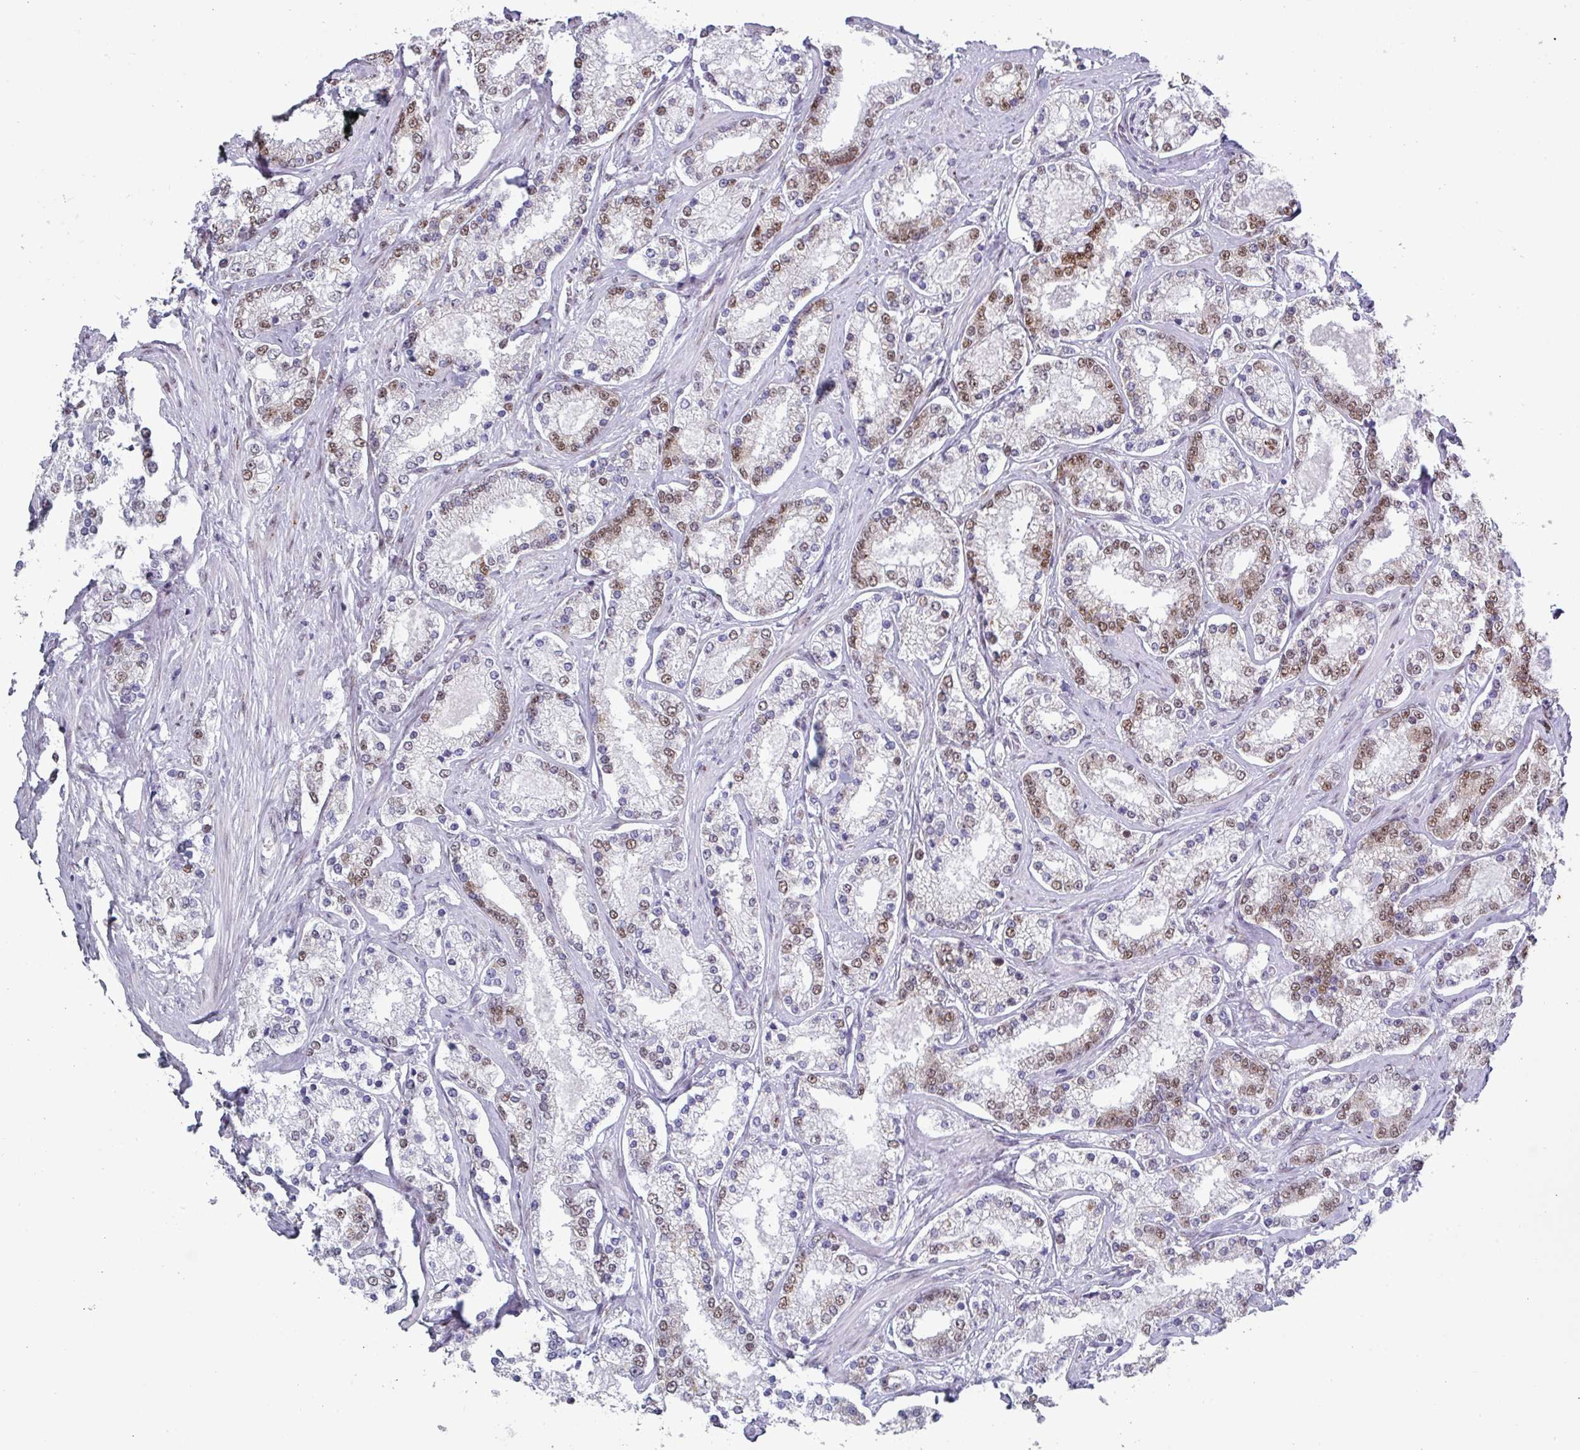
{"staining": {"intensity": "weak", "quantity": "25%-75%", "location": "nuclear"}, "tissue": "prostate cancer", "cell_type": "Tumor cells", "image_type": "cancer", "snomed": [{"axis": "morphology", "description": "Normal tissue, NOS"}, {"axis": "morphology", "description": "Adenocarcinoma, High grade"}, {"axis": "topography", "description": "Prostate"}], "caption": "Adenocarcinoma (high-grade) (prostate) stained for a protein exhibits weak nuclear positivity in tumor cells. (DAB = brown stain, brightfield microscopy at high magnification).", "gene": "PUF60", "patient": {"sex": "male", "age": 83}}